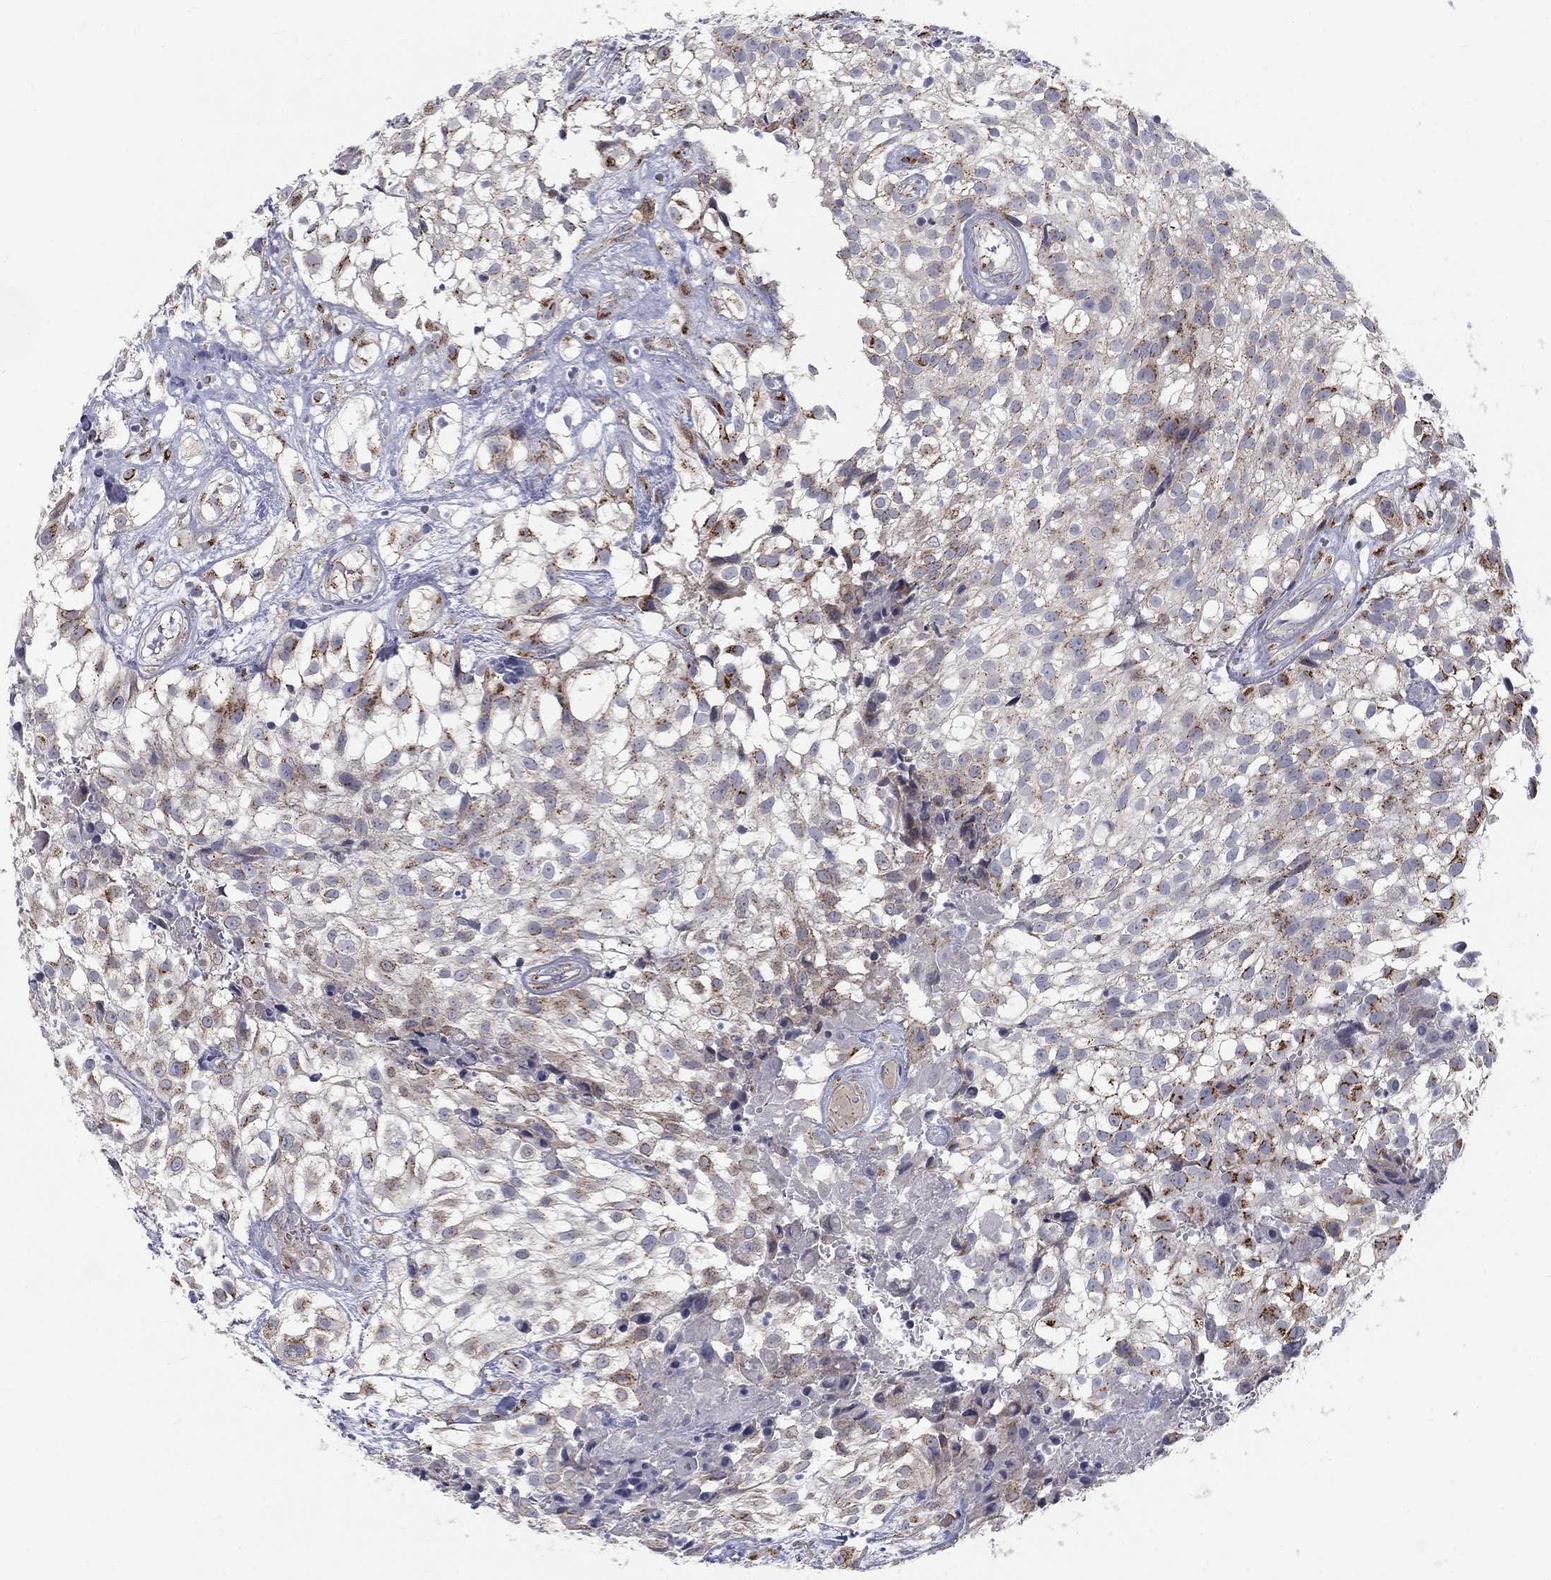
{"staining": {"intensity": "strong", "quantity": "<25%", "location": "cytoplasmic/membranous"}, "tissue": "urothelial cancer", "cell_type": "Tumor cells", "image_type": "cancer", "snomed": [{"axis": "morphology", "description": "Urothelial carcinoma, High grade"}, {"axis": "topography", "description": "Urinary bladder"}], "caption": "Immunohistochemical staining of urothelial carcinoma (high-grade) displays strong cytoplasmic/membranous protein expression in approximately <25% of tumor cells. (Brightfield microscopy of DAB IHC at high magnification).", "gene": "PANK3", "patient": {"sex": "male", "age": 56}}